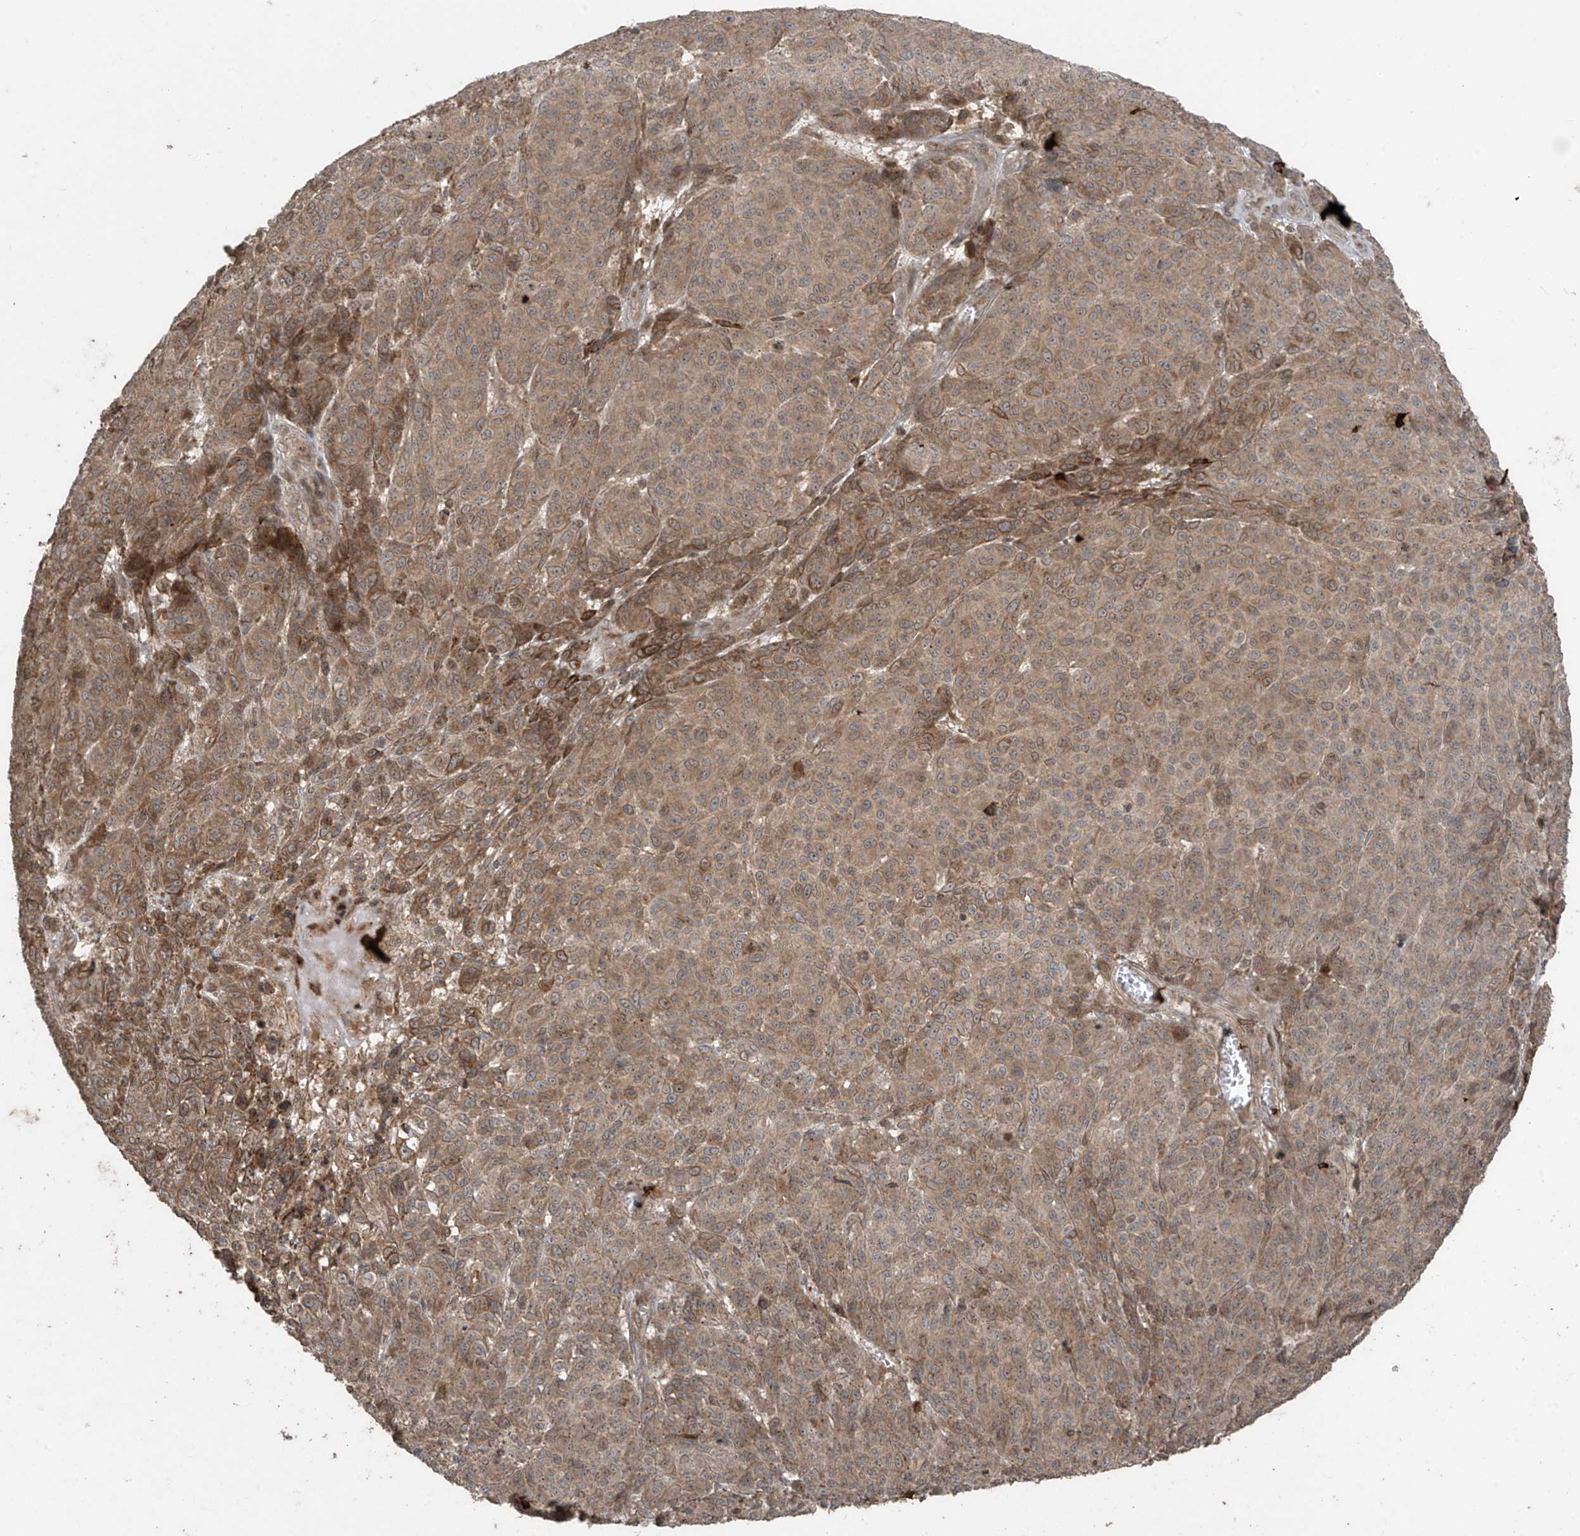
{"staining": {"intensity": "moderate", "quantity": "25%-75%", "location": "cytoplasmic/membranous"}, "tissue": "melanoma", "cell_type": "Tumor cells", "image_type": "cancer", "snomed": [{"axis": "morphology", "description": "Malignant melanoma, NOS"}, {"axis": "topography", "description": "Skin"}], "caption": "About 25%-75% of tumor cells in human malignant melanoma show moderate cytoplasmic/membranous protein staining as visualized by brown immunohistochemical staining.", "gene": "PGPEP1", "patient": {"sex": "male", "age": 49}}